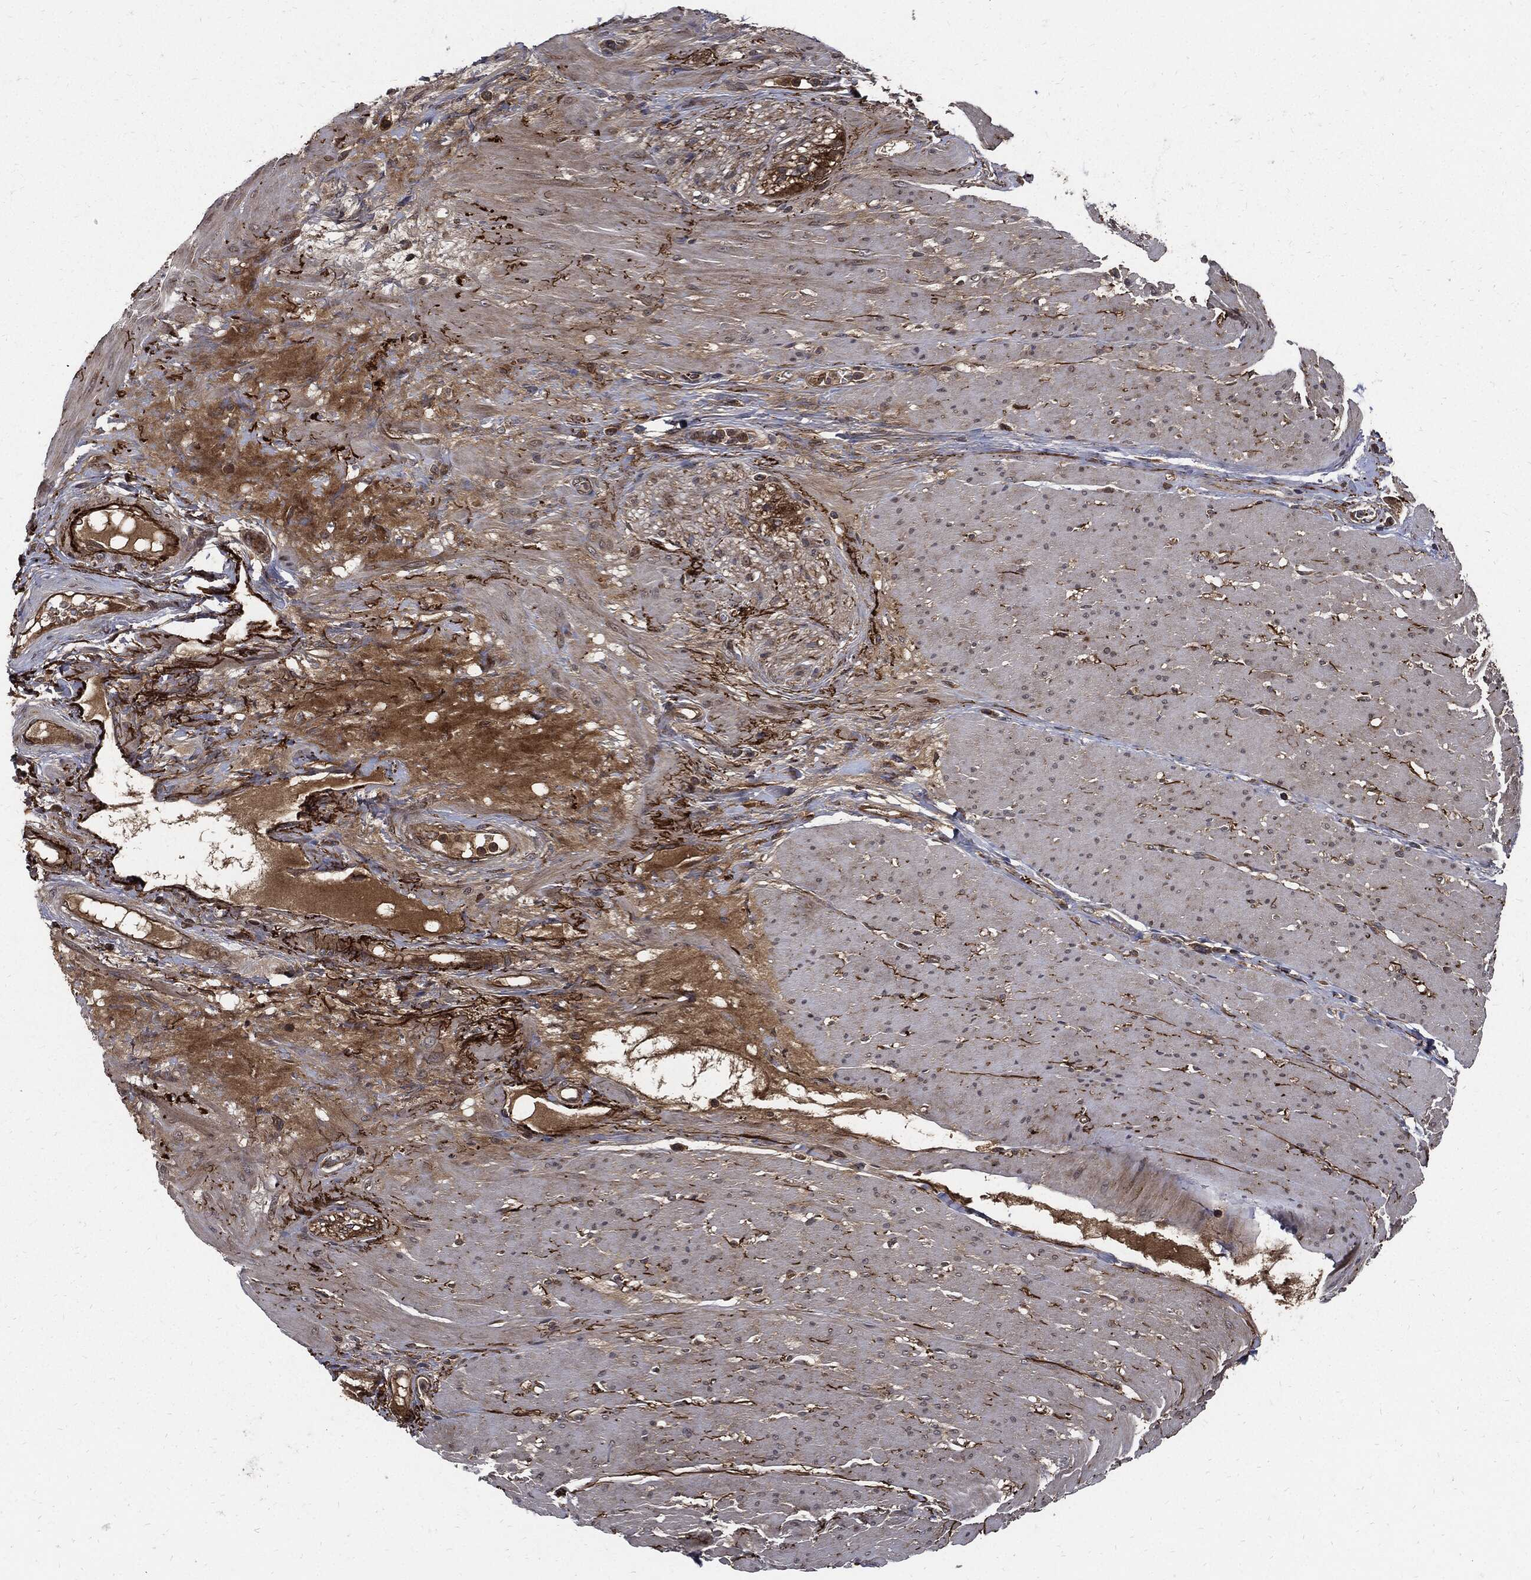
{"staining": {"intensity": "weak", "quantity": "<25%", "location": "cytoplasmic/membranous"}, "tissue": "smooth muscle", "cell_type": "Smooth muscle cells", "image_type": "normal", "snomed": [{"axis": "morphology", "description": "Normal tissue, NOS"}, {"axis": "topography", "description": "Soft tissue"}, {"axis": "topography", "description": "Smooth muscle"}], "caption": "Photomicrograph shows no significant protein expression in smooth muscle cells of unremarkable smooth muscle. The staining was performed using DAB (3,3'-diaminobenzidine) to visualize the protein expression in brown, while the nuclei were stained in blue with hematoxylin (Magnification: 20x).", "gene": "CLU", "patient": {"sex": "male", "age": 72}}